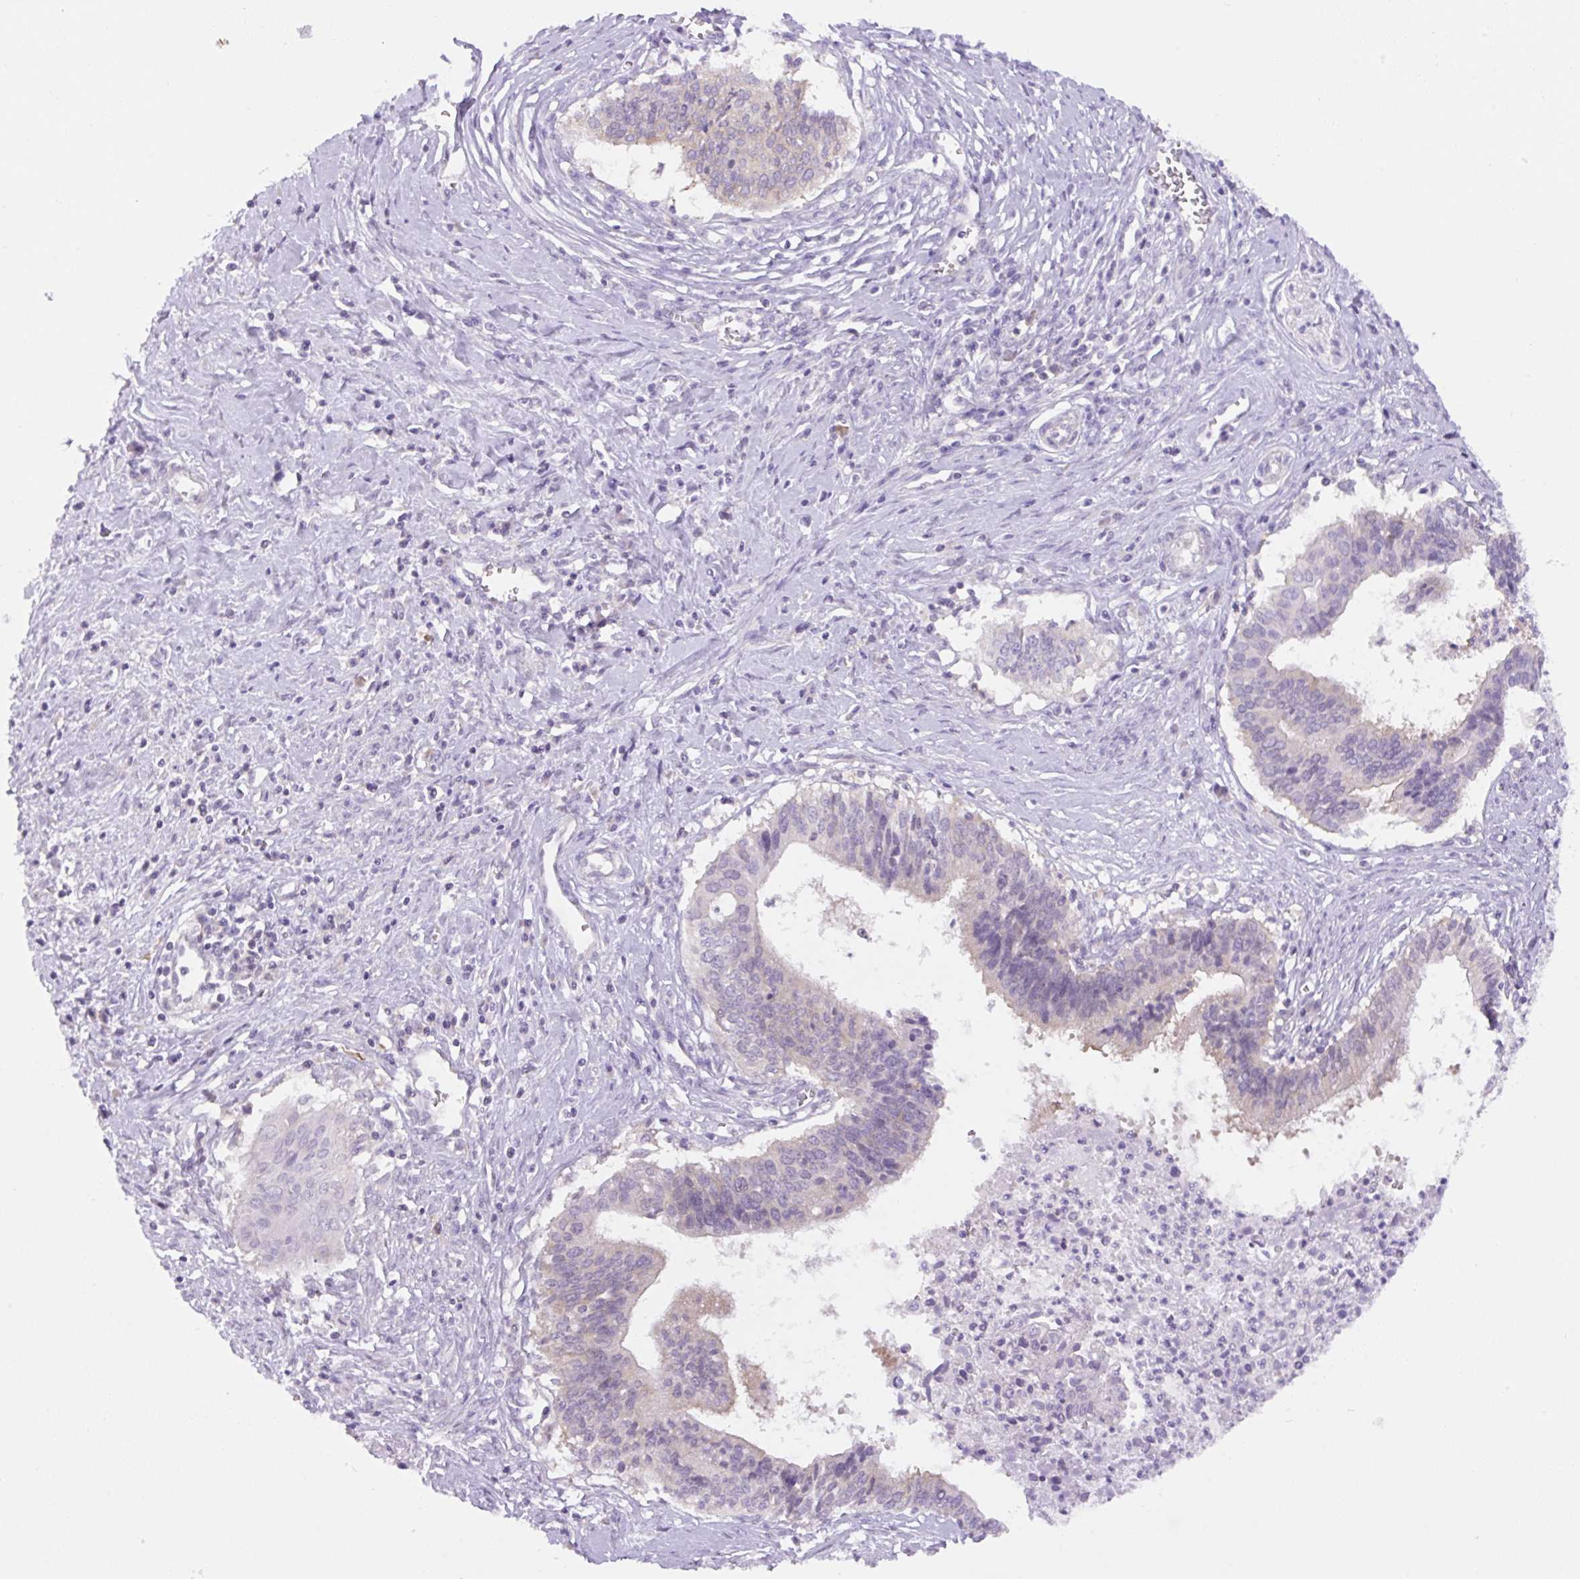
{"staining": {"intensity": "moderate", "quantity": "<25%", "location": "cytoplasmic/membranous"}, "tissue": "cervical cancer", "cell_type": "Tumor cells", "image_type": "cancer", "snomed": [{"axis": "morphology", "description": "Adenocarcinoma, NOS"}, {"axis": "topography", "description": "Cervix"}], "caption": "Immunohistochemical staining of human cervical adenocarcinoma demonstrates moderate cytoplasmic/membranous protein positivity in about <25% of tumor cells.", "gene": "CAMK2B", "patient": {"sex": "female", "age": 44}}